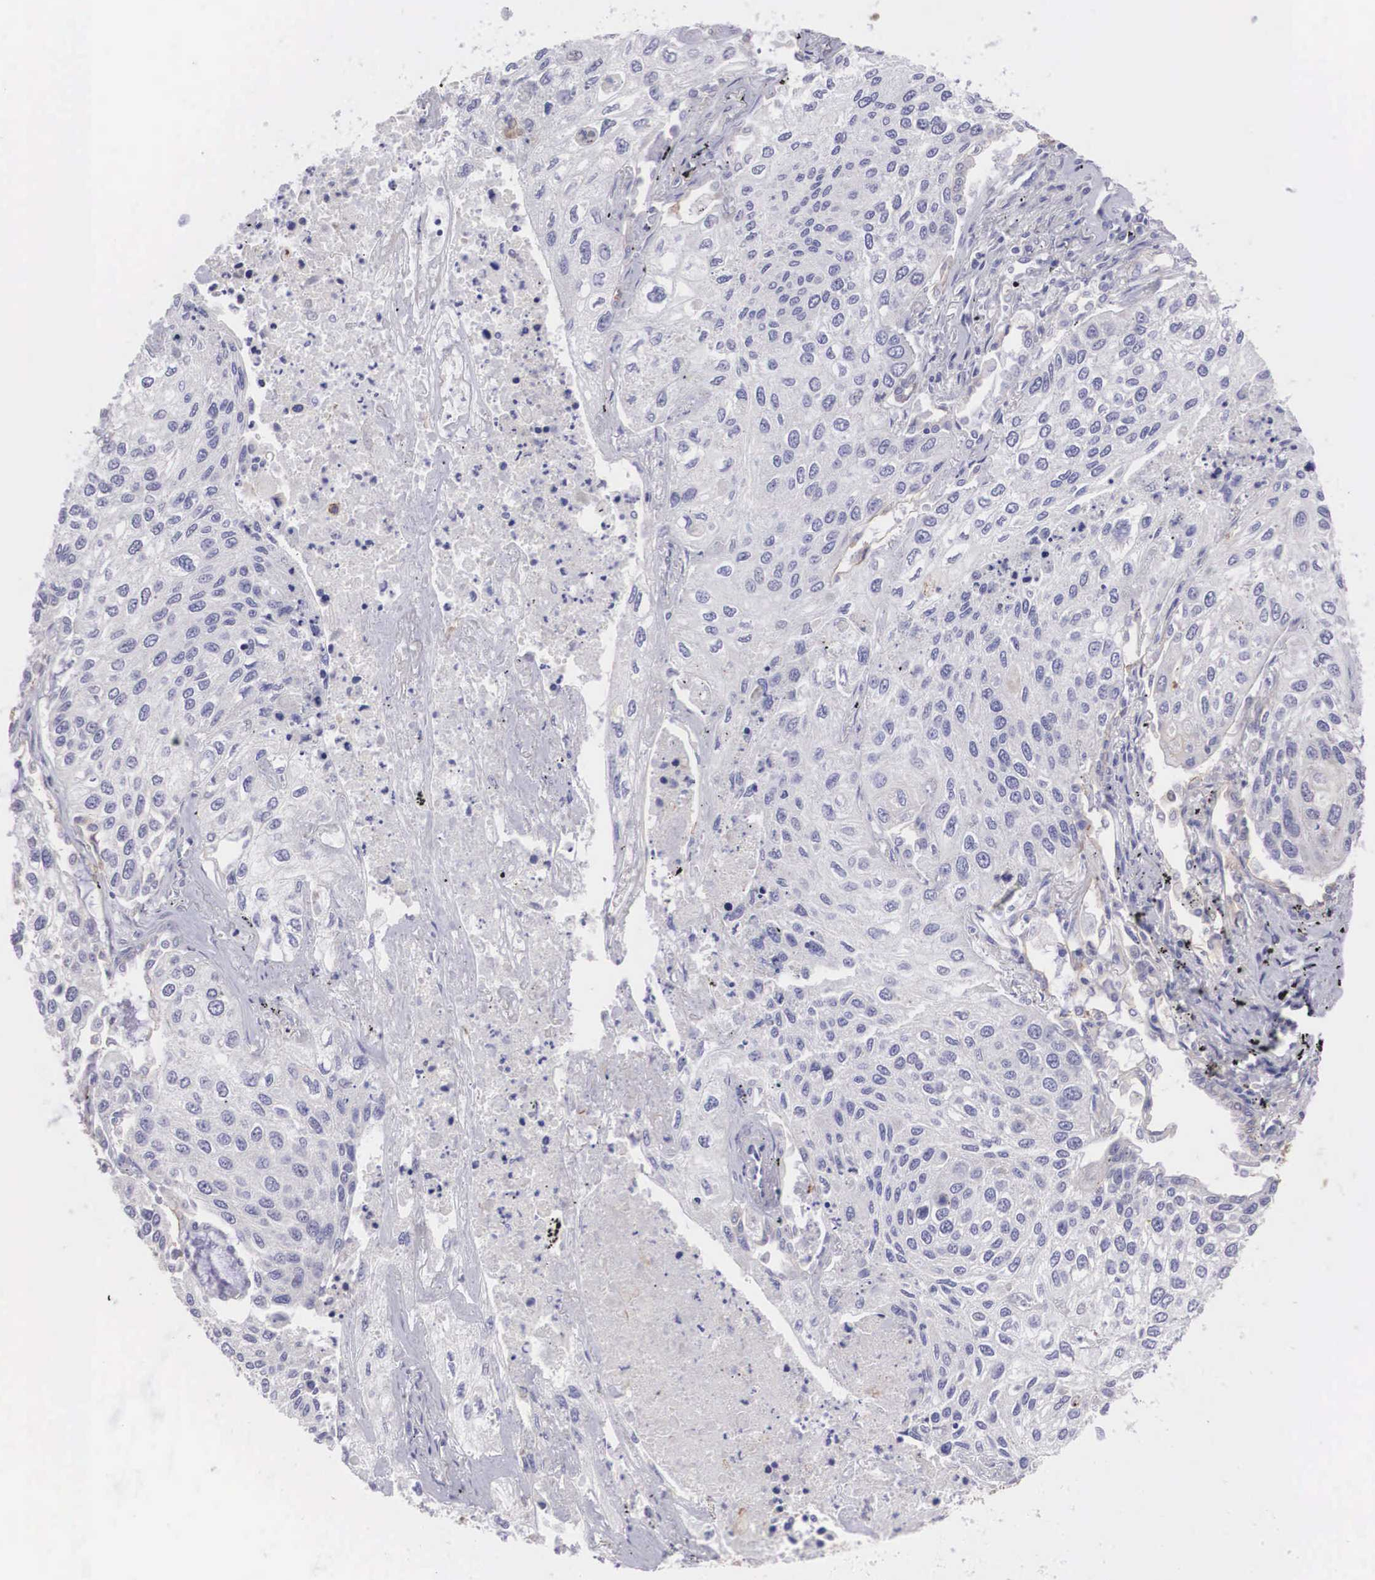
{"staining": {"intensity": "negative", "quantity": "none", "location": "none"}, "tissue": "lung cancer", "cell_type": "Tumor cells", "image_type": "cancer", "snomed": [{"axis": "morphology", "description": "Squamous cell carcinoma, NOS"}, {"axis": "topography", "description": "Lung"}], "caption": "Immunohistochemistry (IHC) image of human squamous cell carcinoma (lung) stained for a protein (brown), which displays no expression in tumor cells. The staining was performed using DAB to visualize the protein expression in brown, while the nuclei were stained in blue with hematoxylin (Magnification: 20x).", "gene": "TXLNG", "patient": {"sex": "male", "age": 75}}